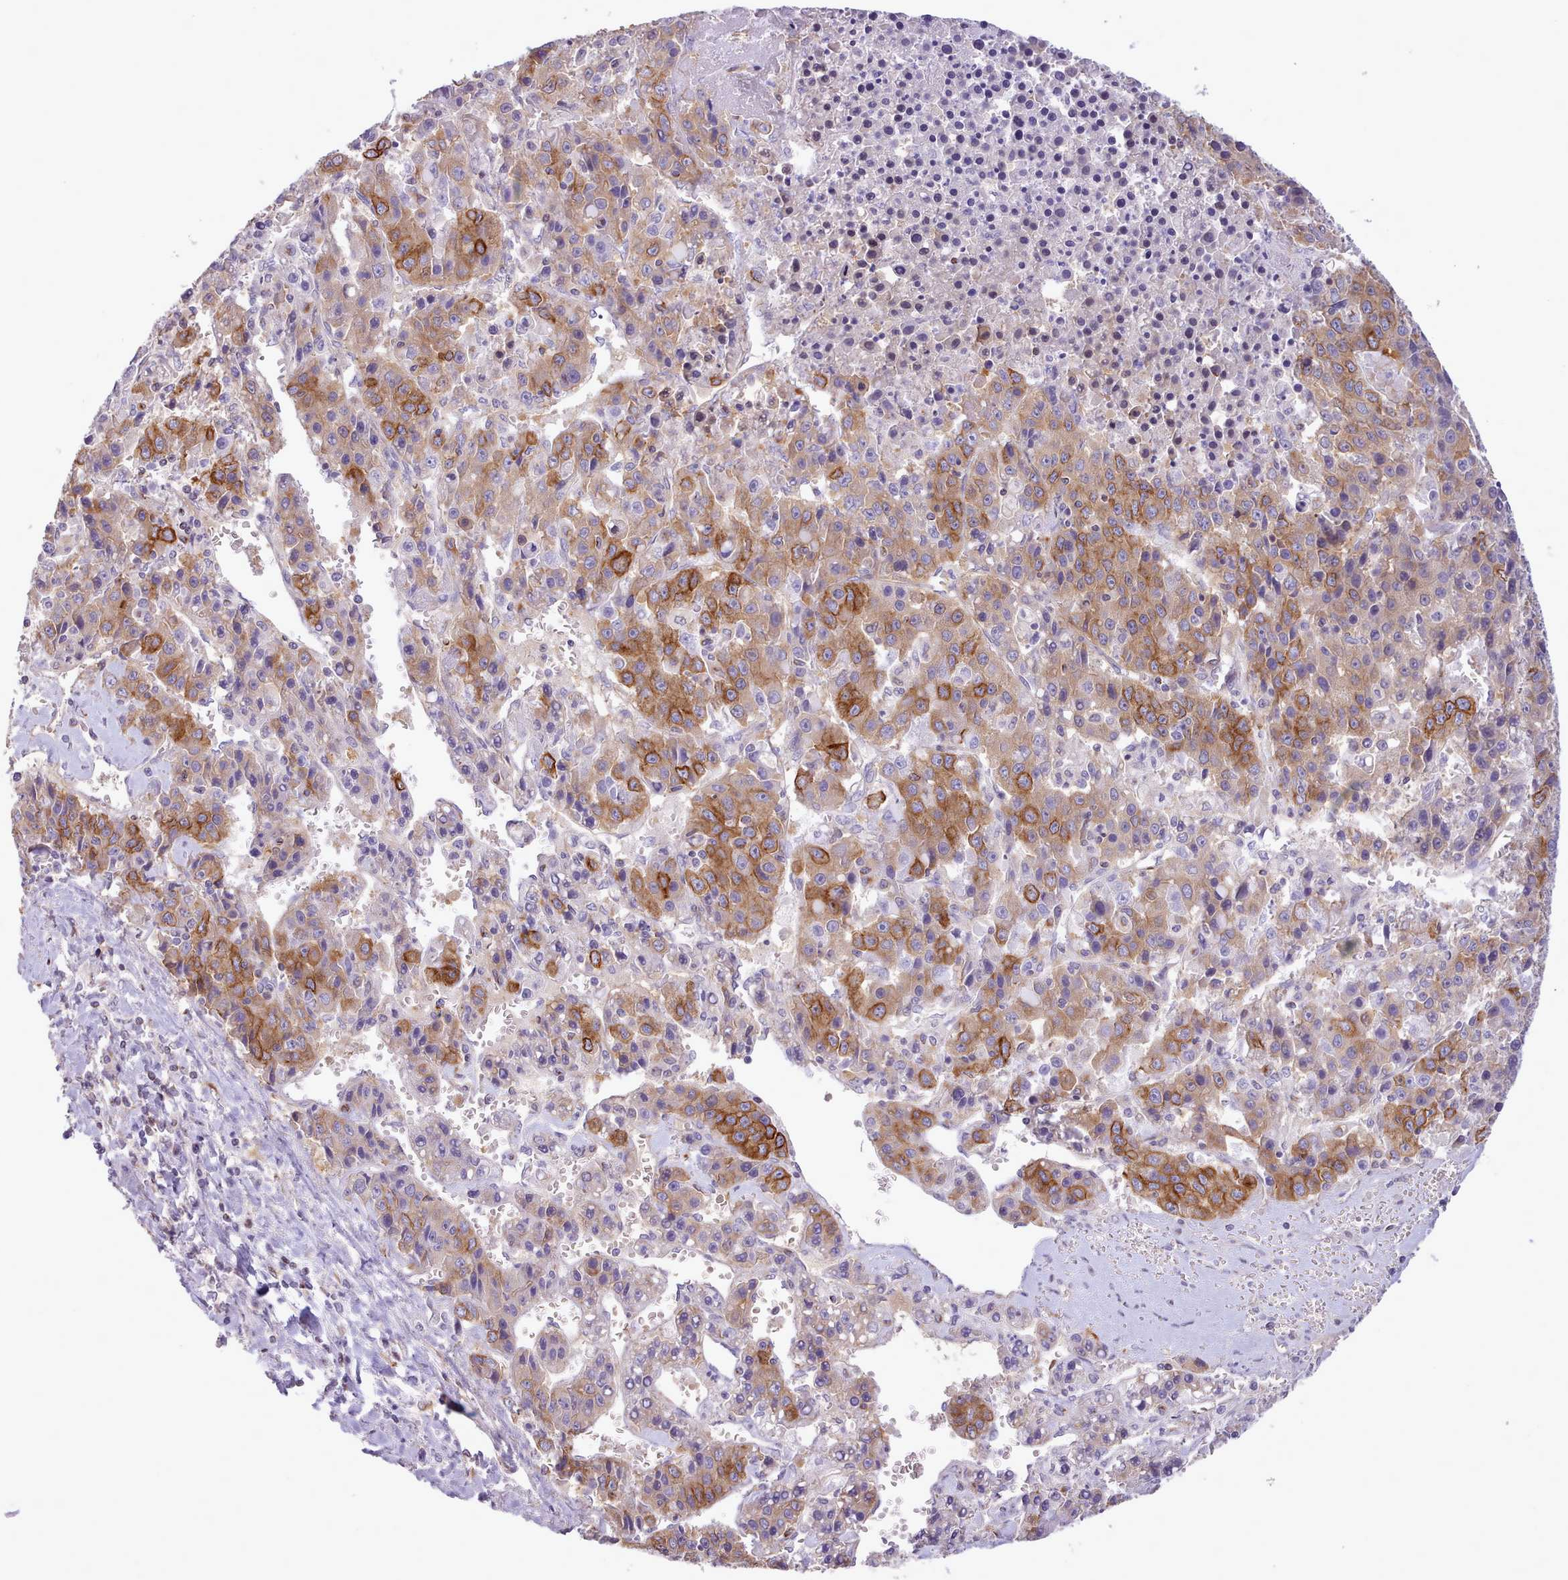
{"staining": {"intensity": "strong", "quantity": ">75%", "location": "cytoplasmic/membranous"}, "tissue": "liver cancer", "cell_type": "Tumor cells", "image_type": "cancer", "snomed": [{"axis": "morphology", "description": "Carcinoma, Hepatocellular, NOS"}, {"axis": "topography", "description": "Liver"}], "caption": "This photomicrograph displays liver cancer (hepatocellular carcinoma) stained with immunohistochemistry (IHC) to label a protein in brown. The cytoplasmic/membranous of tumor cells show strong positivity for the protein. Nuclei are counter-stained blue.", "gene": "CYP2A13", "patient": {"sex": "female", "age": 53}}